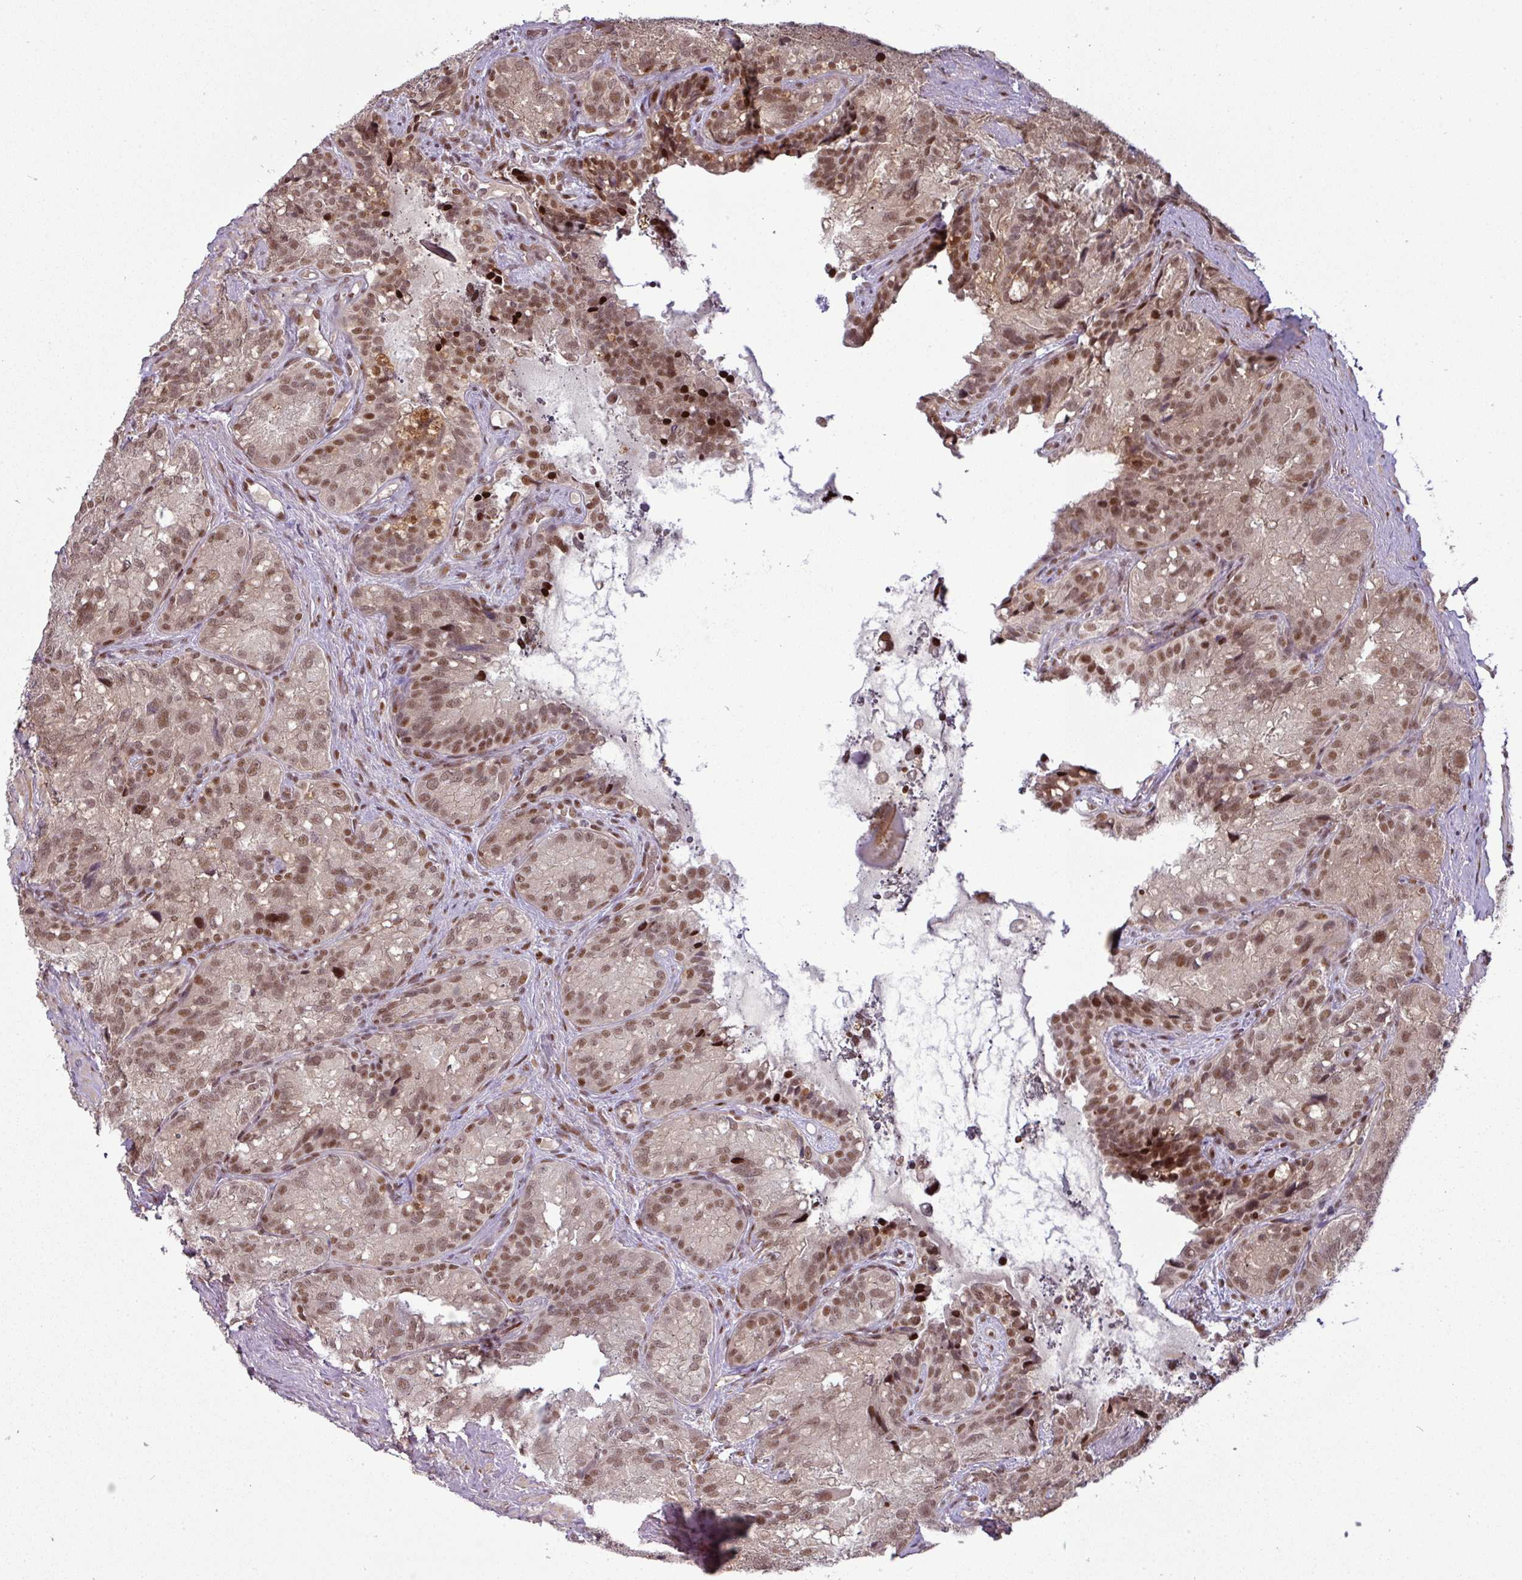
{"staining": {"intensity": "moderate", "quantity": ">75%", "location": "nuclear"}, "tissue": "seminal vesicle", "cell_type": "Glandular cells", "image_type": "normal", "snomed": [{"axis": "morphology", "description": "Normal tissue, NOS"}, {"axis": "topography", "description": "Seminal veicle"}], "caption": "An IHC histopathology image of normal tissue is shown. Protein staining in brown highlights moderate nuclear positivity in seminal vesicle within glandular cells. The protein is stained brown, and the nuclei are stained in blue (DAB IHC with brightfield microscopy, high magnification).", "gene": "CIC", "patient": {"sex": "male", "age": 69}}